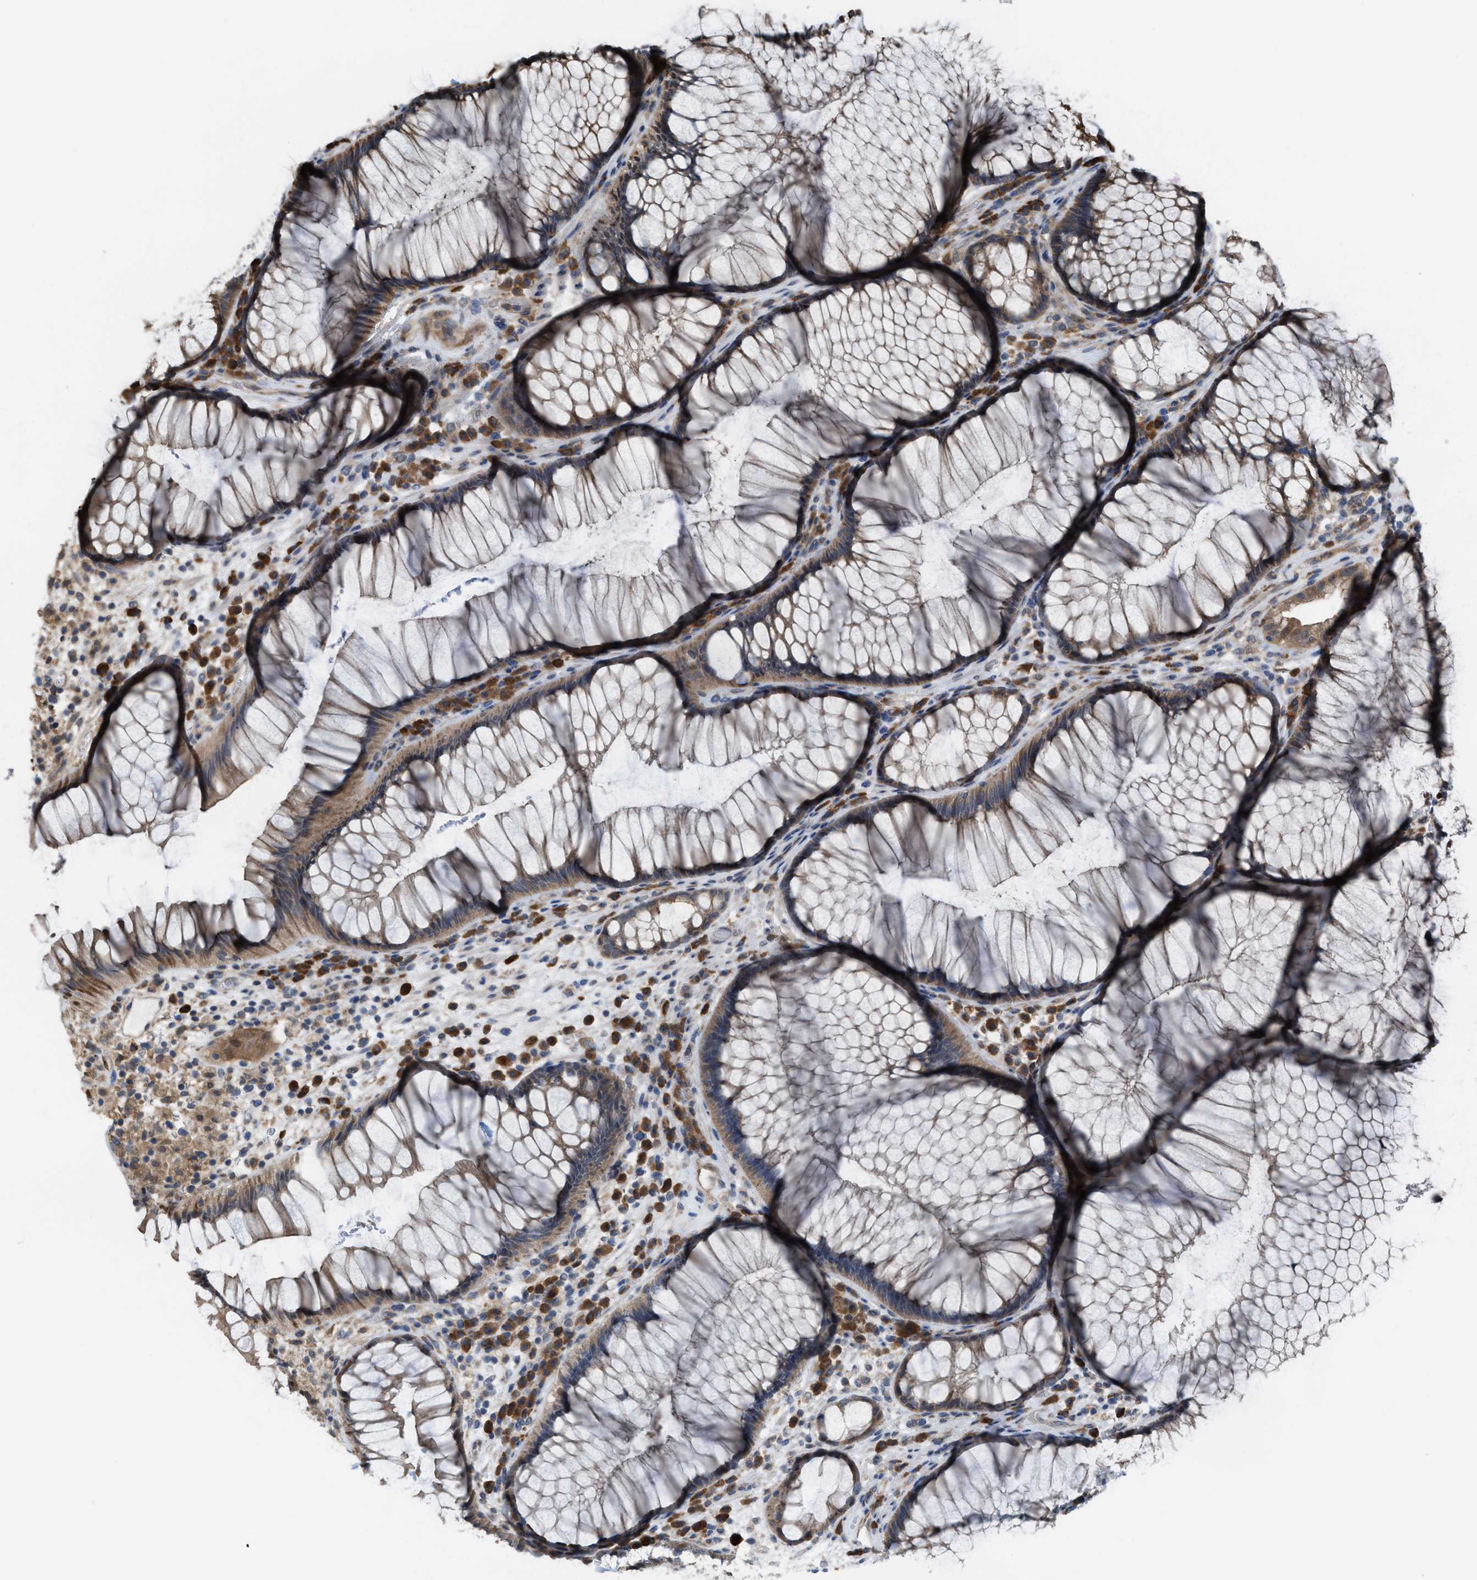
{"staining": {"intensity": "moderate", "quantity": ">75%", "location": "cytoplasmic/membranous"}, "tissue": "rectum", "cell_type": "Glandular cells", "image_type": "normal", "snomed": [{"axis": "morphology", "description": "Normal tissue, NOS"}, {"axis": "topography", "description": "Rectum"}], "caption": "Protein staining shows moderate cytoplasmic/membranous staining in about >75% of glandular cells in normal rectum. (DAB IHC with brightfield microscopy, high magnification).", "gene": "PLAA", "patient": {"sex": "male", "age": 51}}